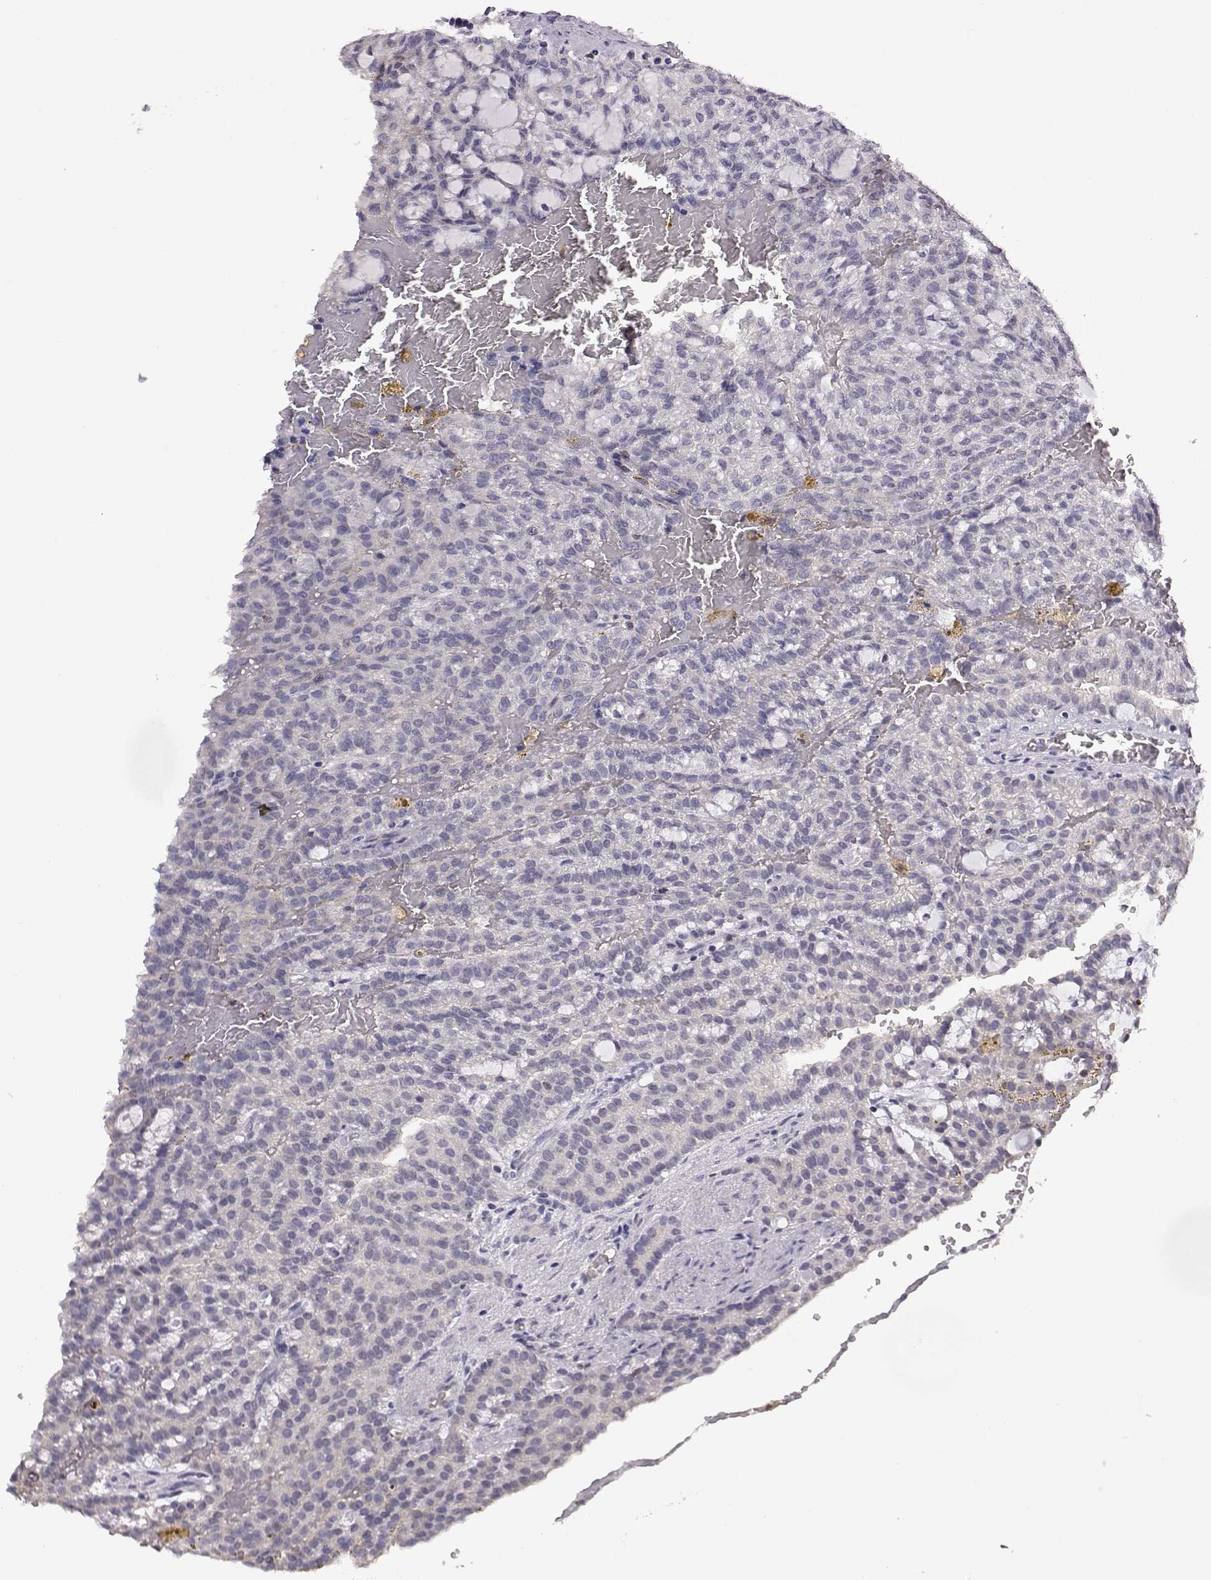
{"staining": {"intensity": "negative", "quantity": "none", "location": "none"}, "tissue": "renal cancer", "cell_type": "Tumor cells", "image_type": "cancer", "snomed": [{"axis": "morphology", "description": "Adenocarcinoma, NOS"}, {"axis": "topography", "description": "Kidney"}], "caption": "This is an immunohistochemistry photomicrograph of adenocarcinoma (renal). There is no staining in tumor cells.", "gene": "AKR1B1", "patient": {"sex": "male", "age": 63}}